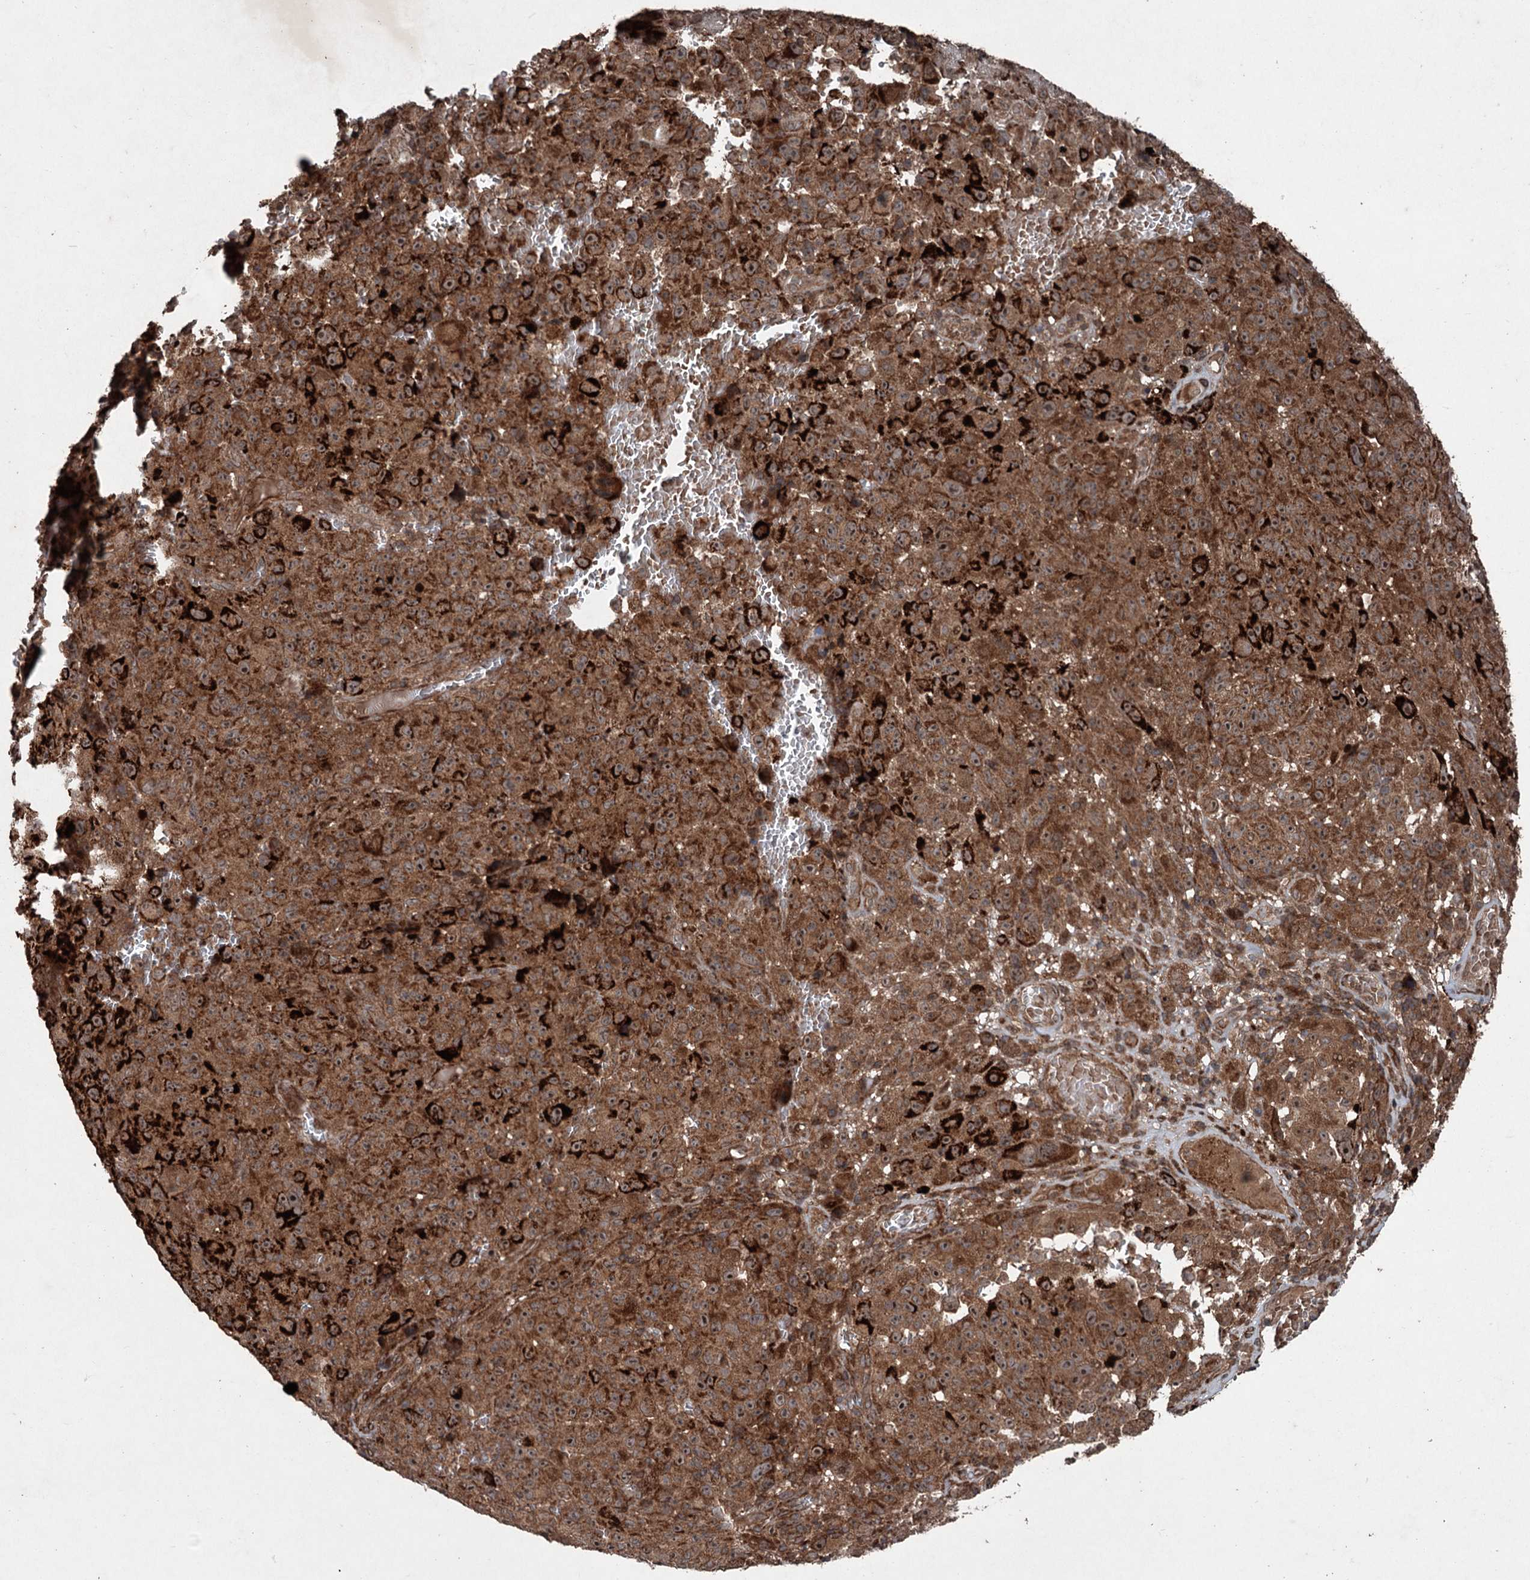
{"staining": {"intensity": "moderate", "quantity": ">75%", "location": "cytoplasmic/membranous,nuclear"}, "tissue": "melanoma", "cell_type": "Tumor cells", "image_type": "cancer", "snomed": [{"axis": "morphology", "description": "Malignant melanoma, NOS"}, {"axis": "topography", "description": "Skin"}], "caption": "Immunohistochemistry image of human melanoma stained for a protein (brown), which displays medium levels of moderate cytoplasmic/membranous and nuclear staining in about >75% of tumor cells.", "gene": "ALAS1", "patient": {"sex": "female", "age": 82}}